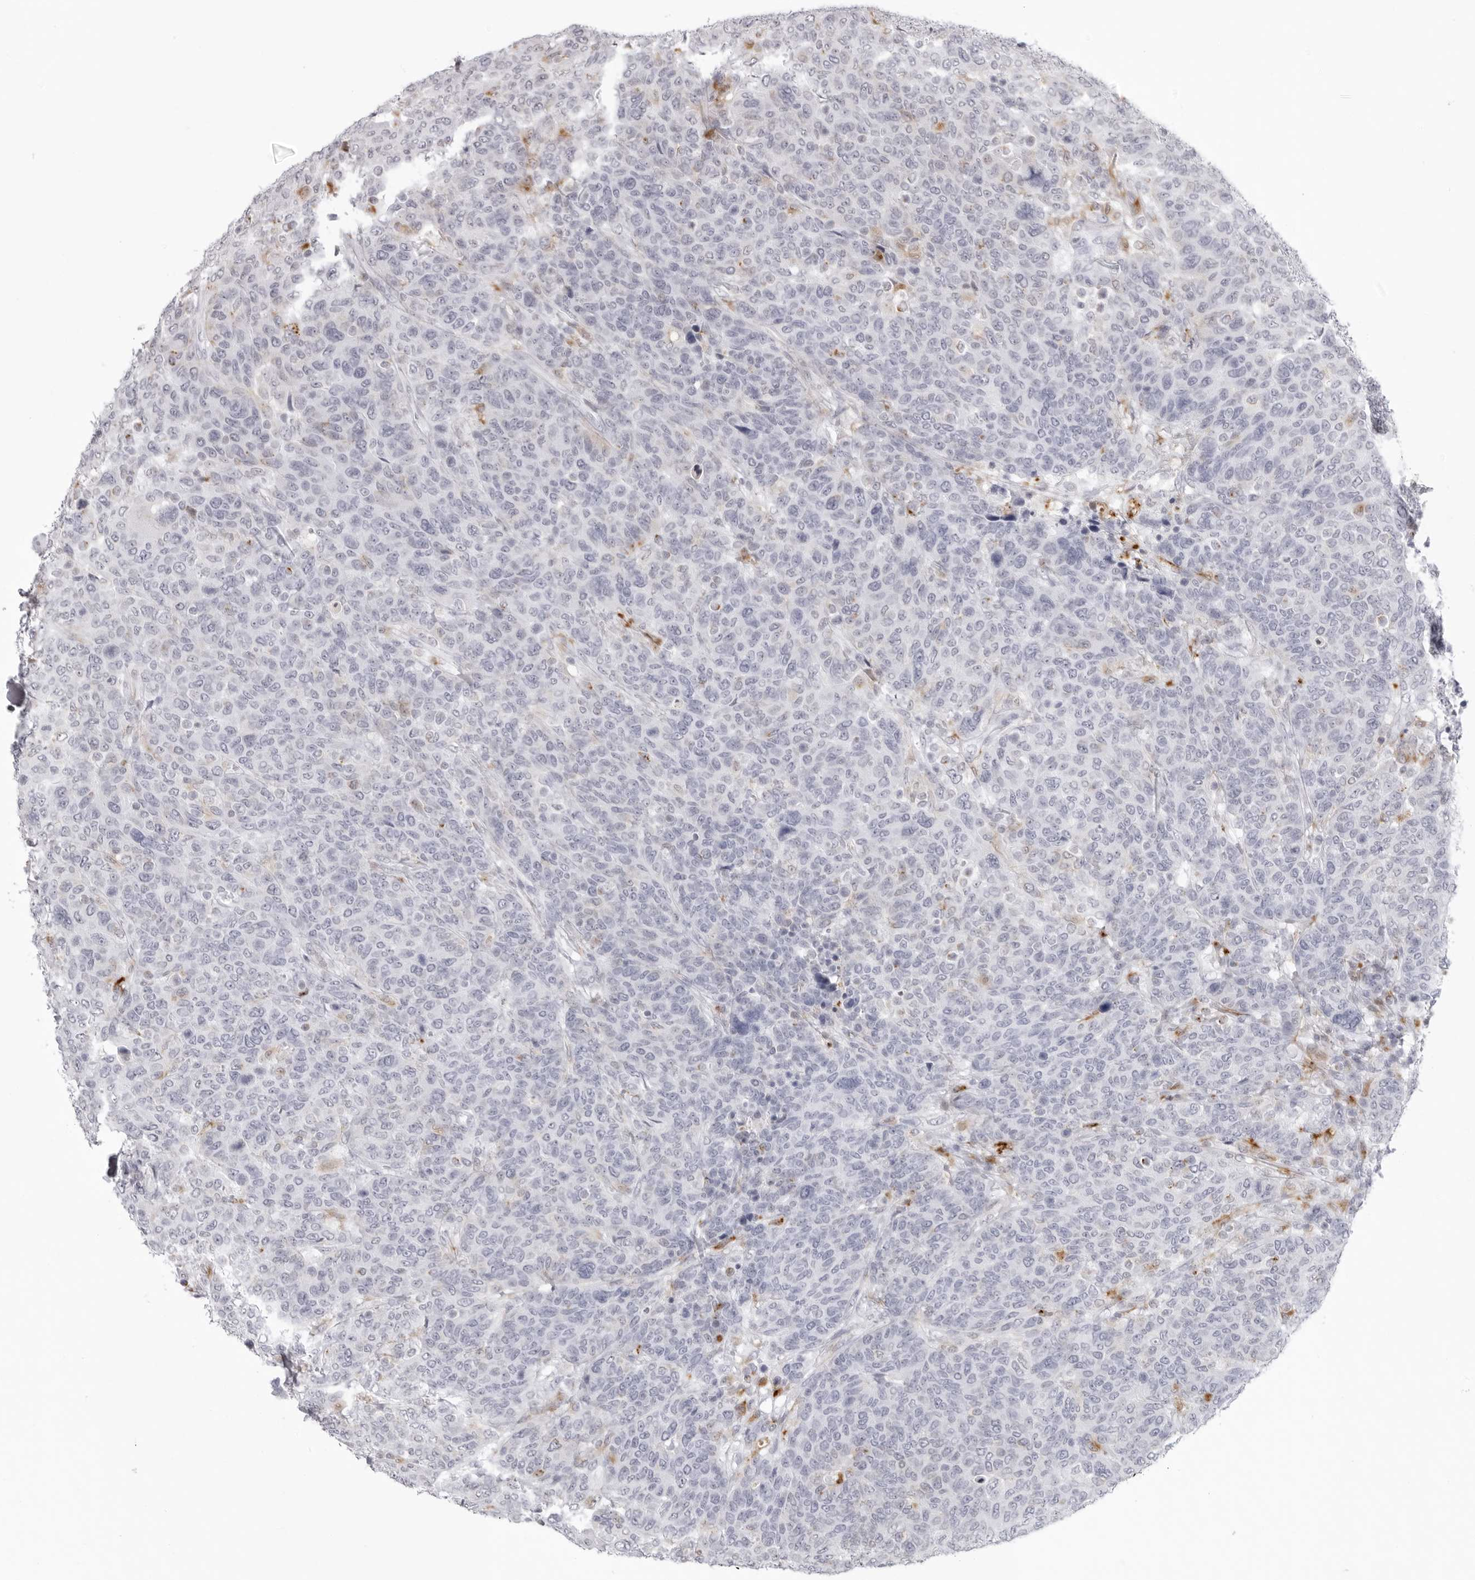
{"staining": {"intensity": "negative", "quantity": "none", "location": "none"}, "tissue": "breast cancer", "cell_type": "Tumor cells", "image_type": "cancer", "snomed": [{"axis": "morphology", "description": "Duct carcinoma"}, {"axis": "topography", "description": "Breast"}], "caption": "Tumor cells show no significant protein expression in breast cancer (invasive ductal carcinoma).", "gene": "IL25", "patient": {"sex": "female", "age": 37}}